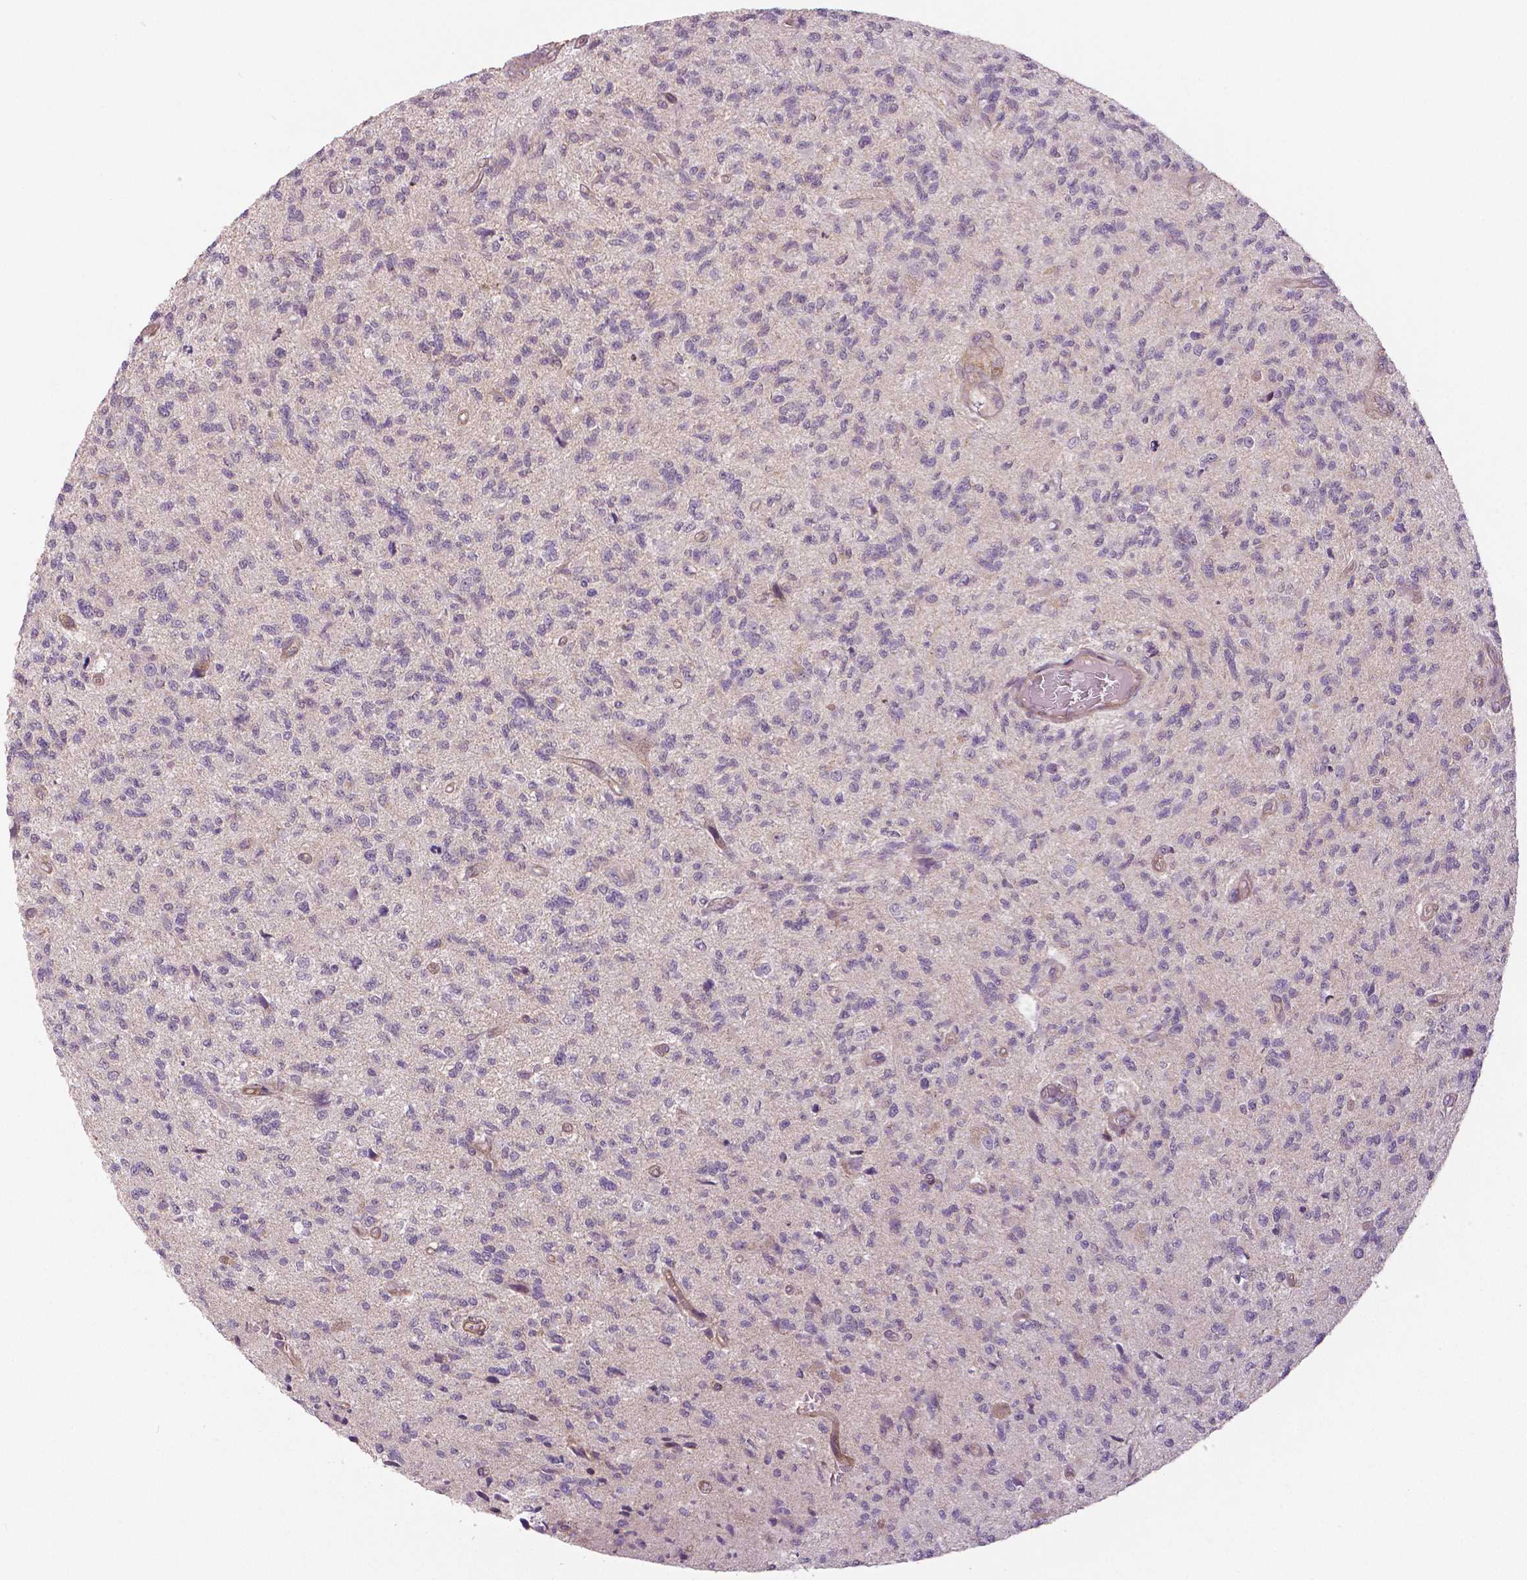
{"staining": {"intensity": "negative", "quantity": "none", "location": "none"}, "tissue": "glioma", "cell_type": "Tumor cells", "image_type": "cancer", "snomed": [{"axis": "morphology", "description": "Glioma, malignant, High grade"}, {"axis": "topography", "description": "Brain"}], "caption": "IHC of high-grade glioma (malignant) displays no expression in tumor cells.", "gene": "FLT1", "patient": {"sex": "male", "age": 56}}